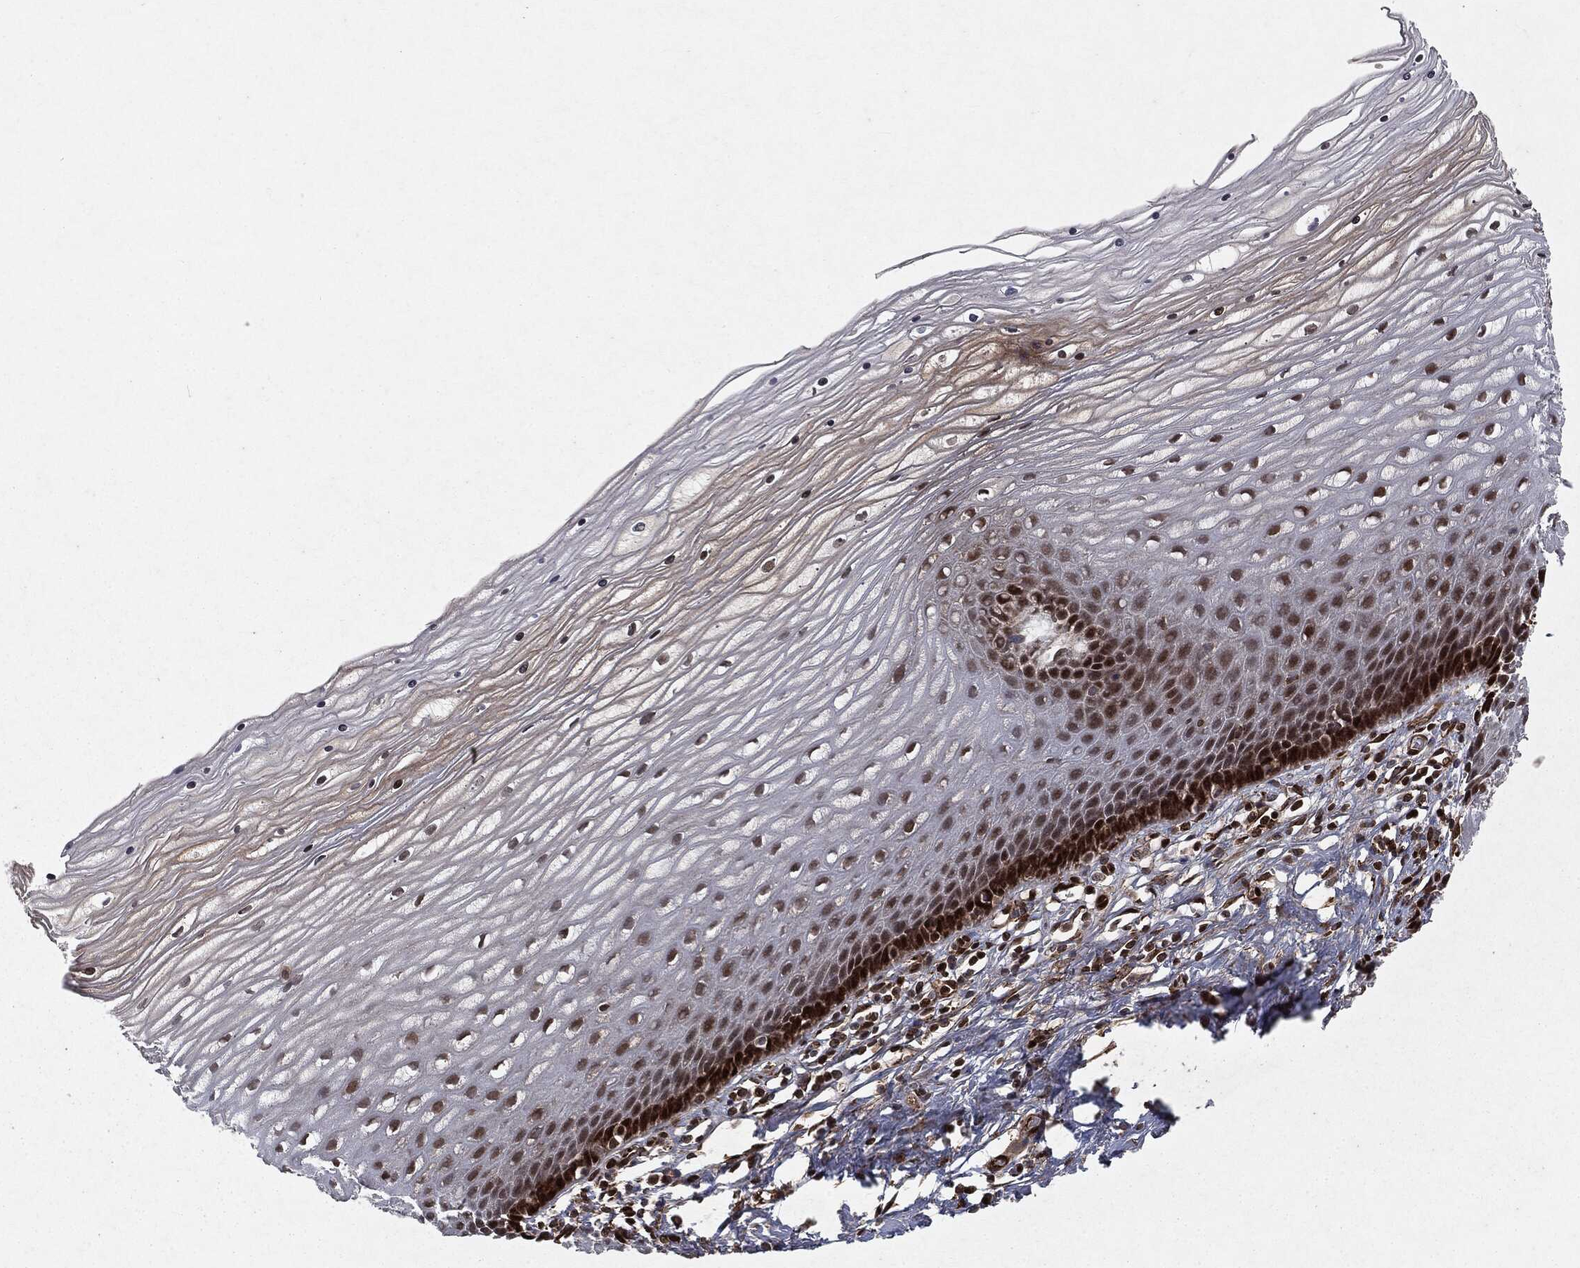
{"staining": {"intensity": "strong", "quantity": ">75%", "location": "cytoplasmic/membranous,nuclear"}, "tissue": "cervix", "cell_type": "Glandular cells", "image_type": "normal", "snomed": [{"axis": "morphology", "description": "Normal tissue, NOS"}, {"axis": "topography", "description": "Cervix"}], "caption": "A high-resolution micrograph shows immunohistochemistry staining of benign cervix, which exhibits strong cytoplasmic/membranous,nuclear staining in about >75% of glandular cells.", "gene": "RANBP9", "patient": {"sex": "female", "age": 35}}